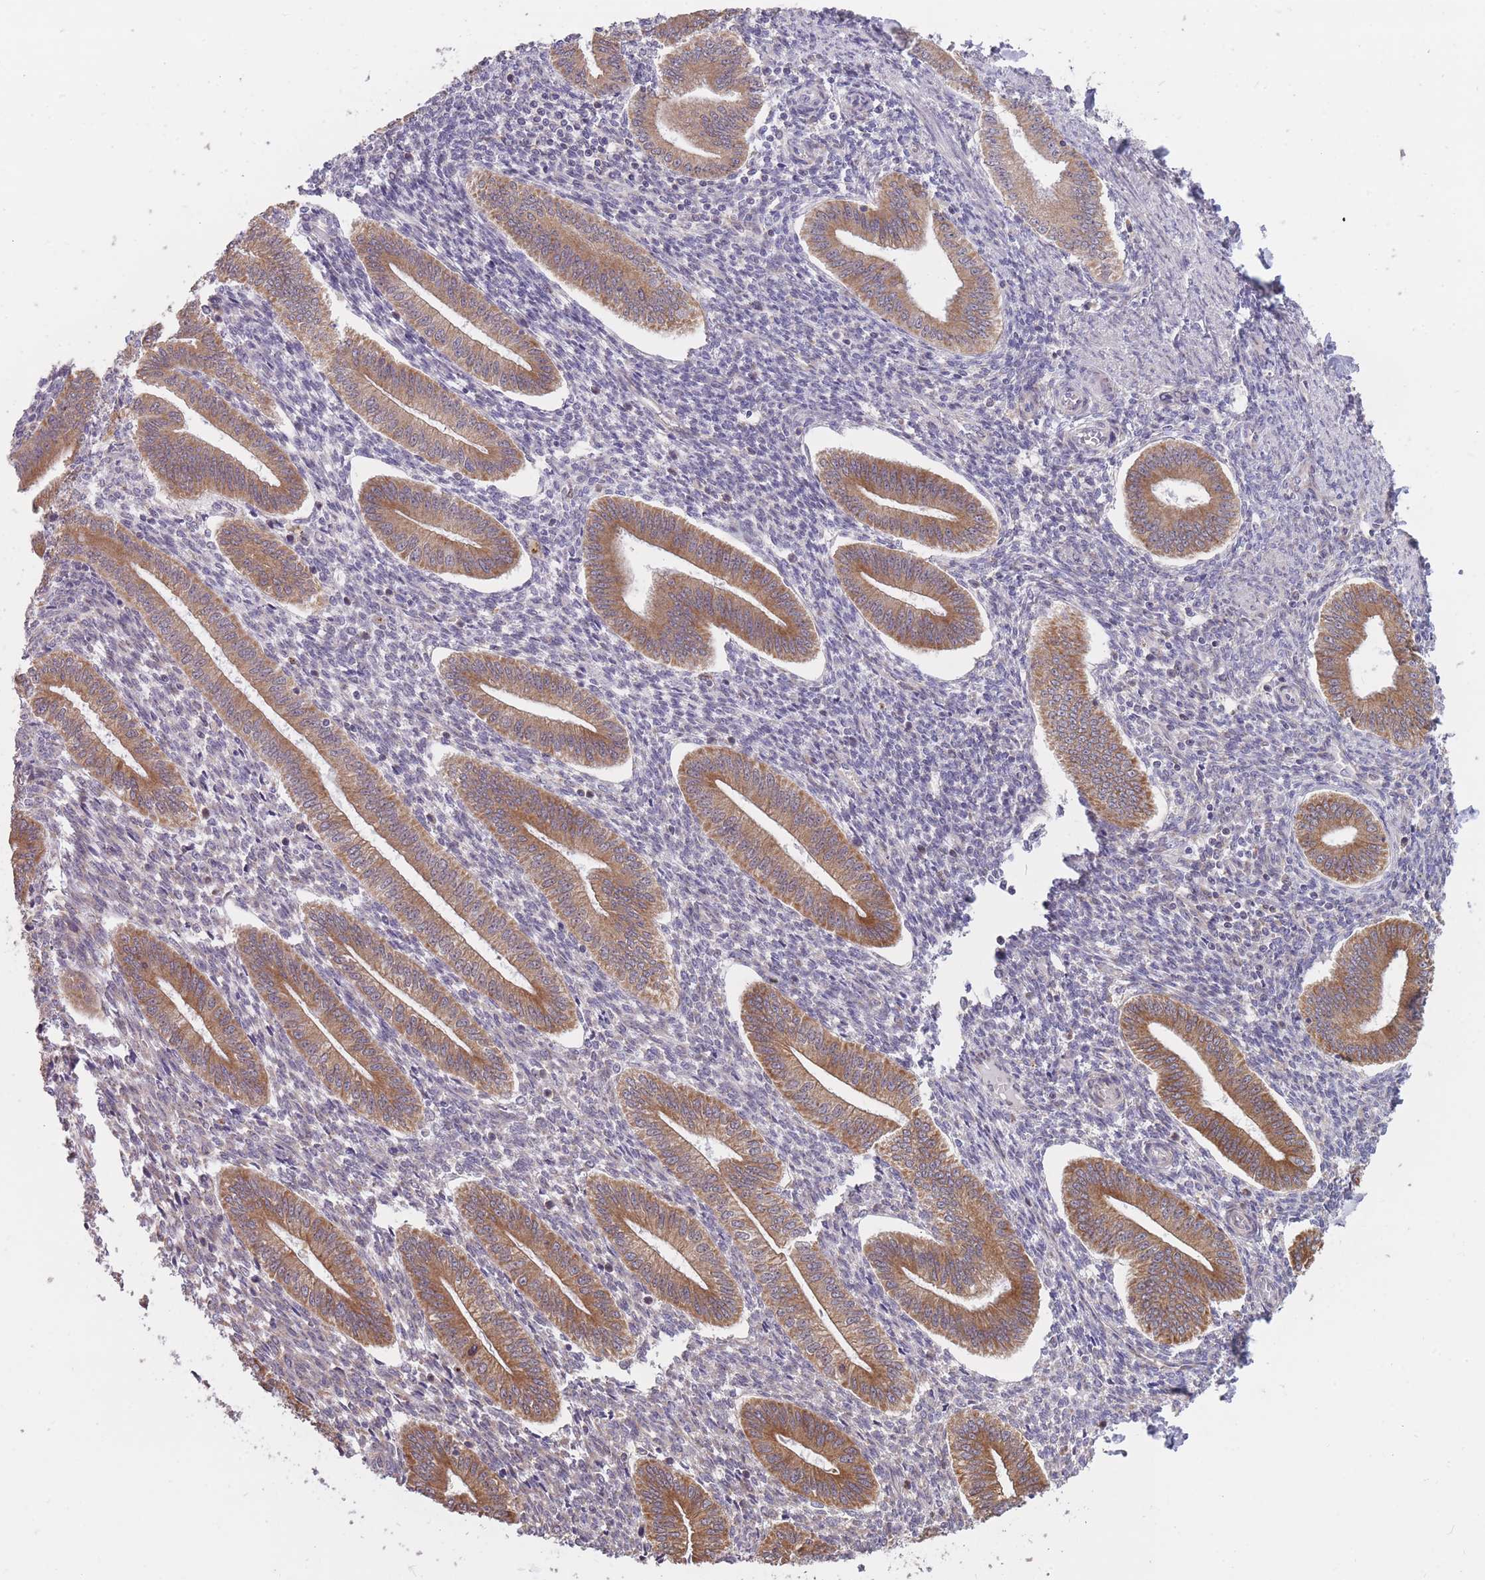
{"staining": {"intensity": "weak", "quantity": "<25%", "location": "cytoplasmic/membranous"}, "tissue": "endometrium", "cell_type": "Cells in endometrial stroma", "image_type": "normal", "snomed": [{"axis": "morphology", "description": "Normal tissue, NOS"}, {"axis": "topography", "description": "Endometrium"}], "caption": "This is an immunohistochemistry (IHC) micrograph of normal human endometrium. There is no positivity in cells in endometrial stroma.", "gene": "TRAPPC5", "patient": {"sex": "female", "age": 34}}